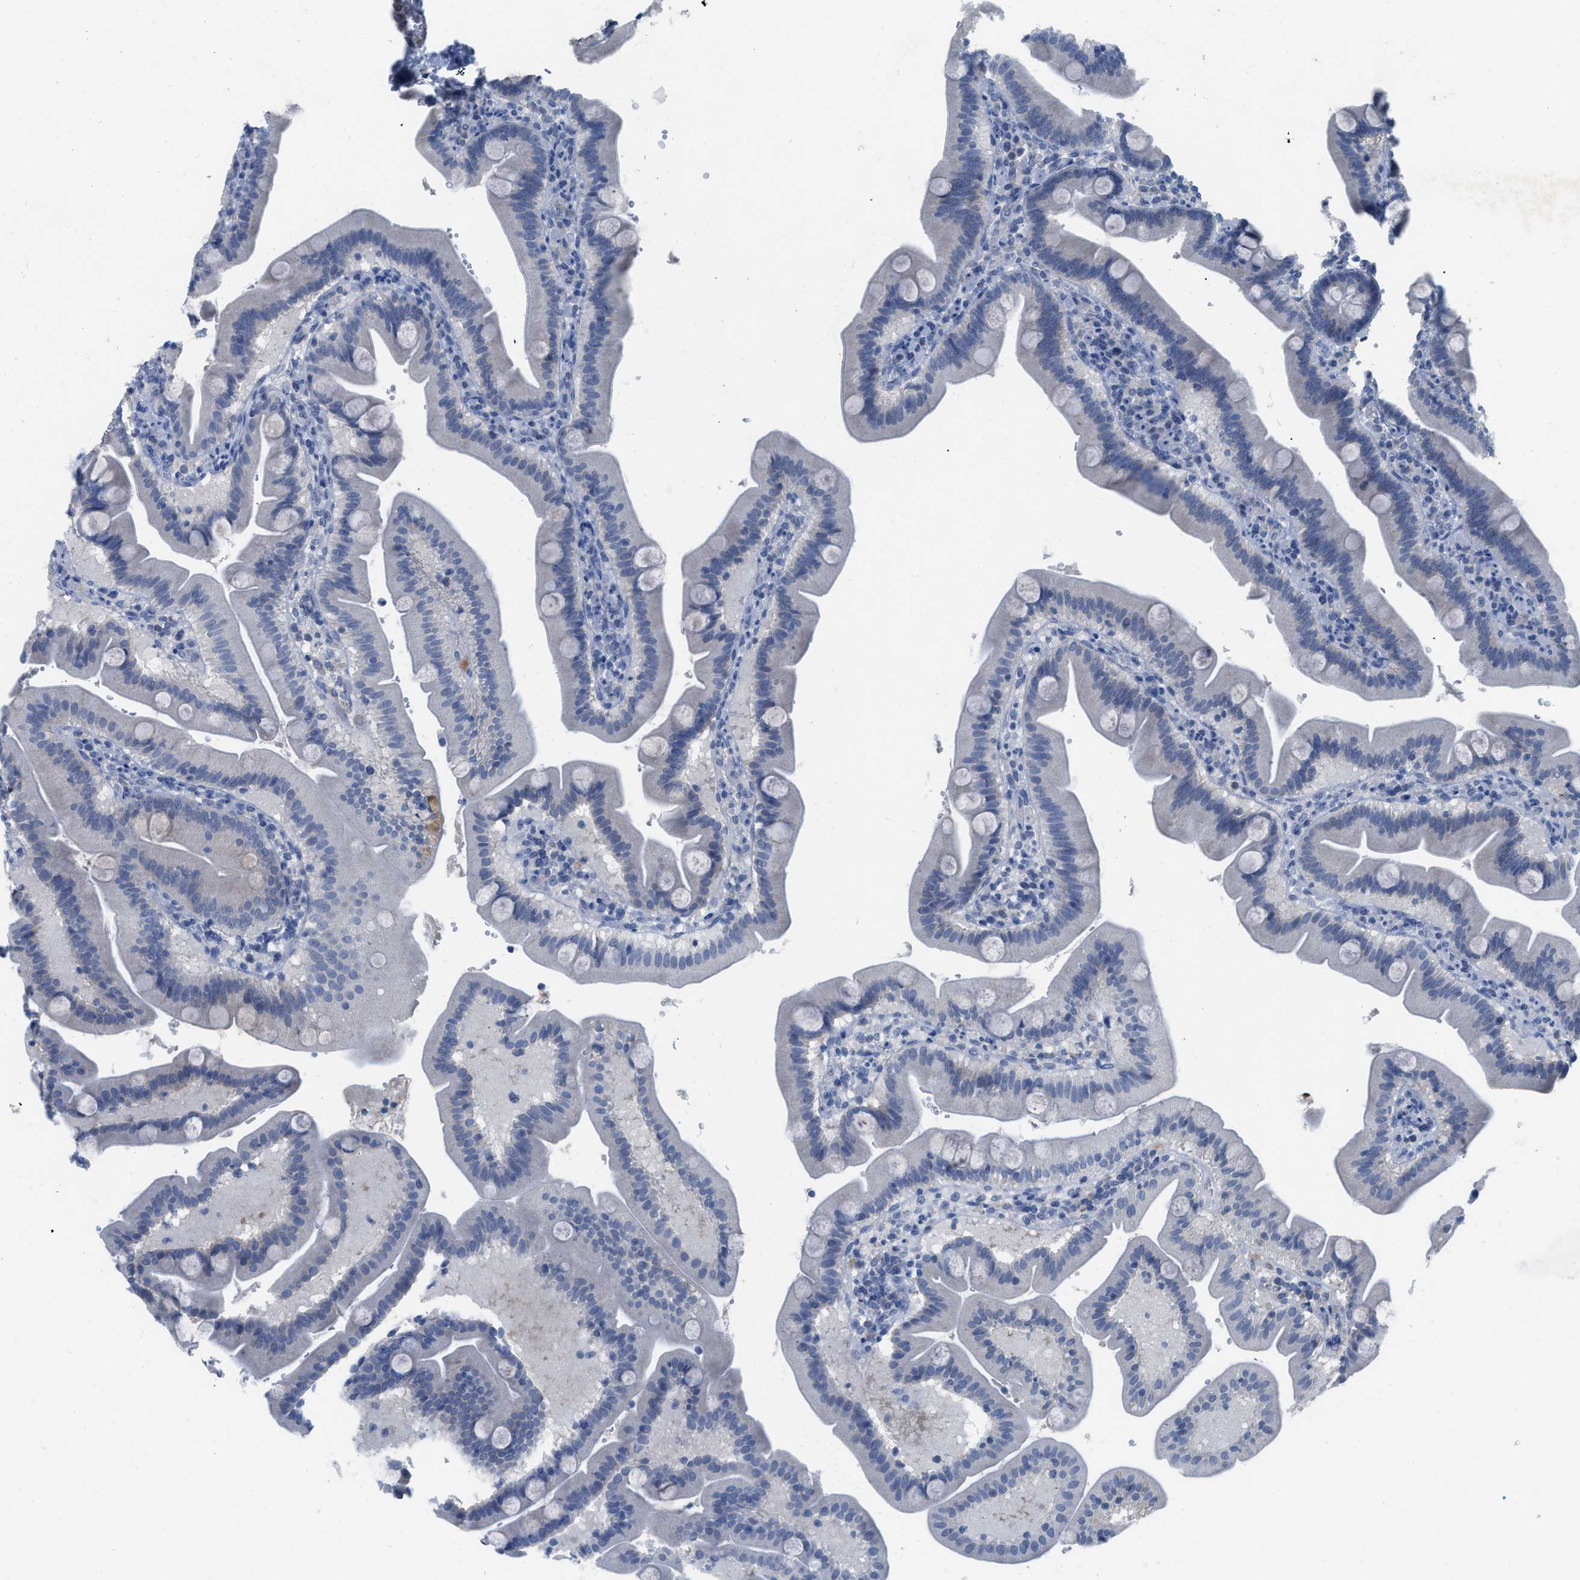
{"staining": {"intensity": "negative", "quantity": "none", "location": "none"}, "tissue": "duodenum", "cell_type": "Glandular cells", "image_type": "normal", "snomed": [{"axis": "morphology", "description": "Normal tissue, NOS"}, {"axis": "topography", "description": "Duodenum"}], "caption": "Image shows no protein expression in glandular cells of benign duodenum.", "gene": "HPX", "patient": {"sex": "male", "age": 54}}